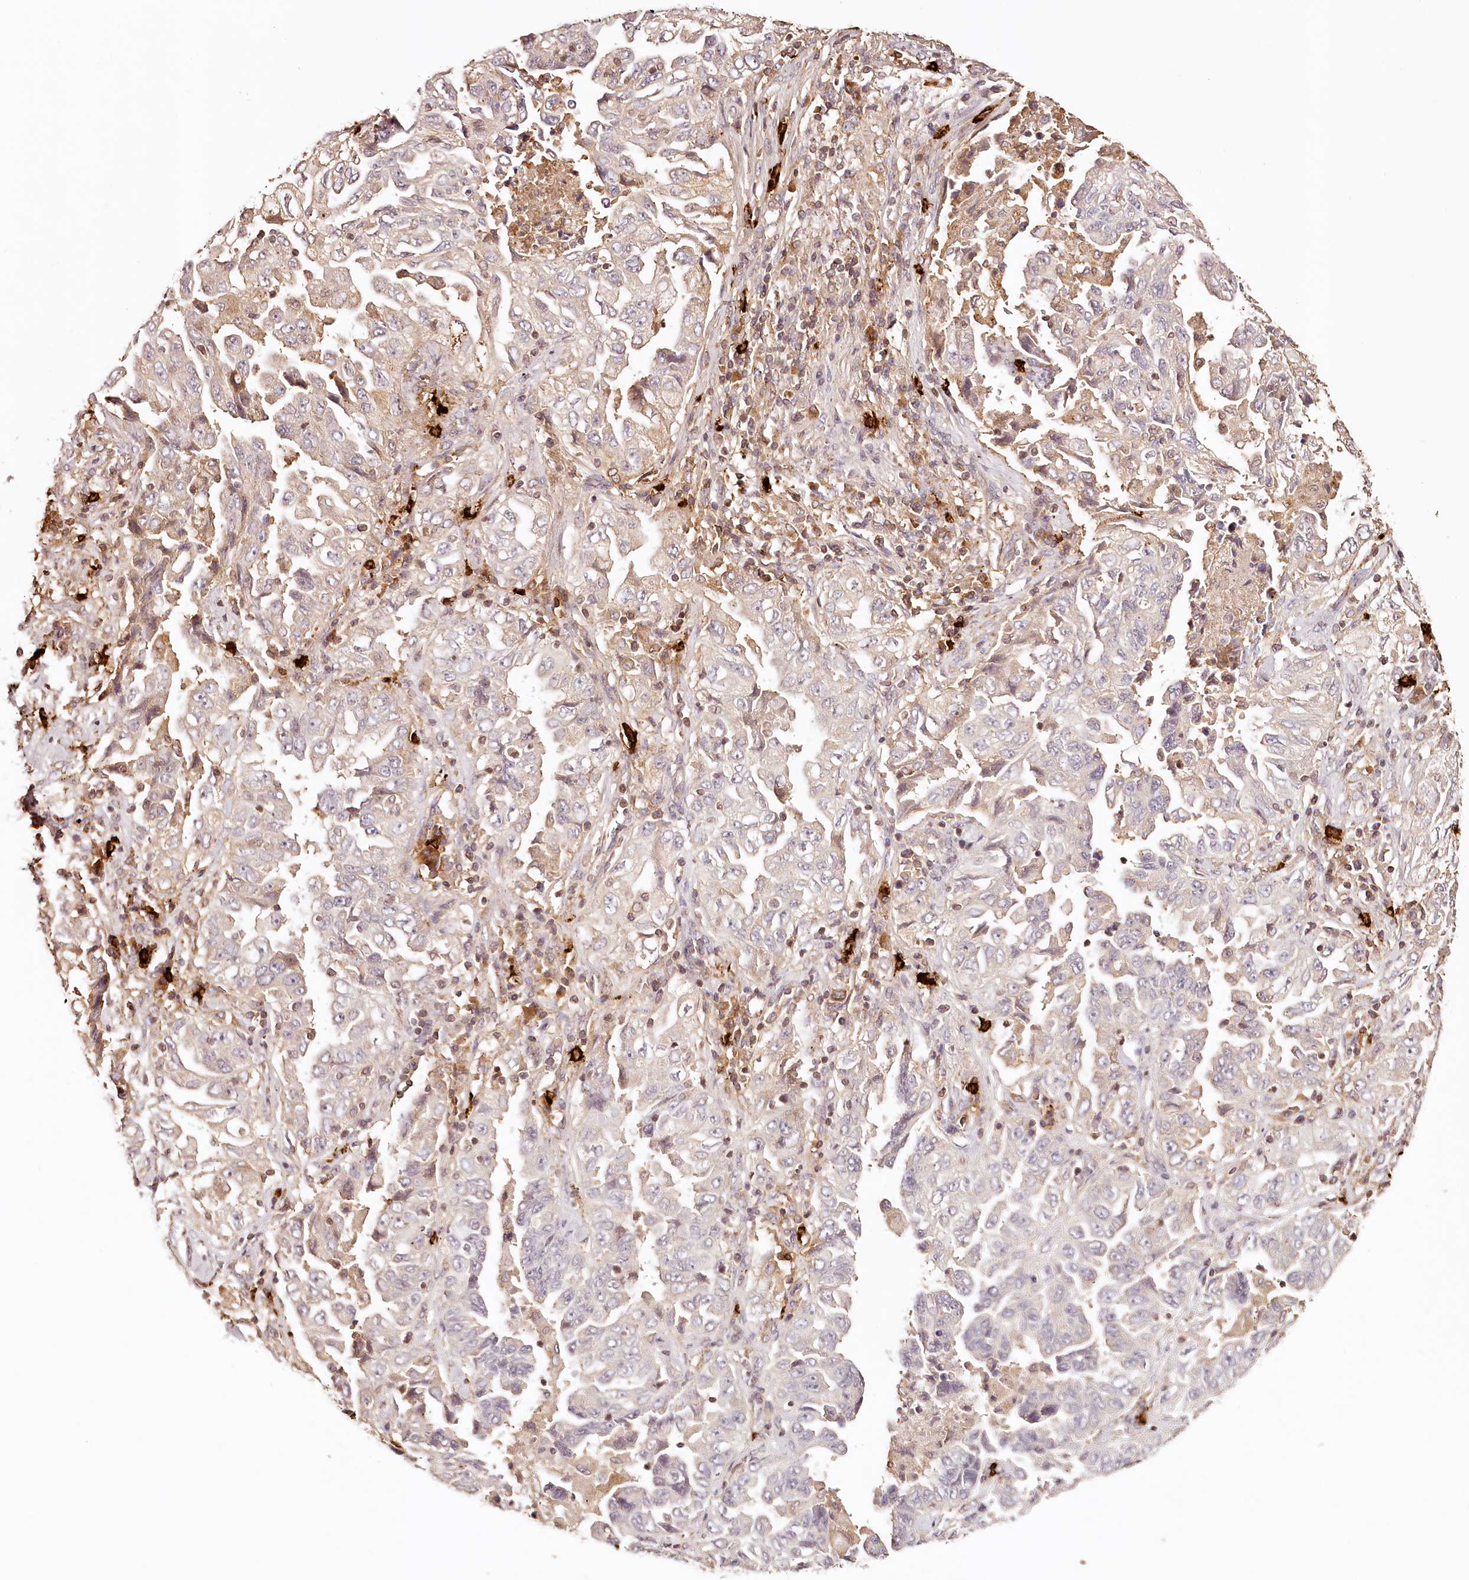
{"staining": {"intensity": "negative", "quantity": "none", "location": "none"}, "tissue": "lung cancer", "cell_type": "Tumor cells", "image_type": "cancer", "snomed": [{"axis": "morphology", "description": "Adenocarcinoma, NOS"}, {"axis": "topography", "description": "Lung"}], "caption": "Photomicrograph shows no significant protein staining in tumor cells of lung cancer (adenocarcinoma).", "gene": "SYNGR1", "patient": {"sex": "female", "age": 51}}